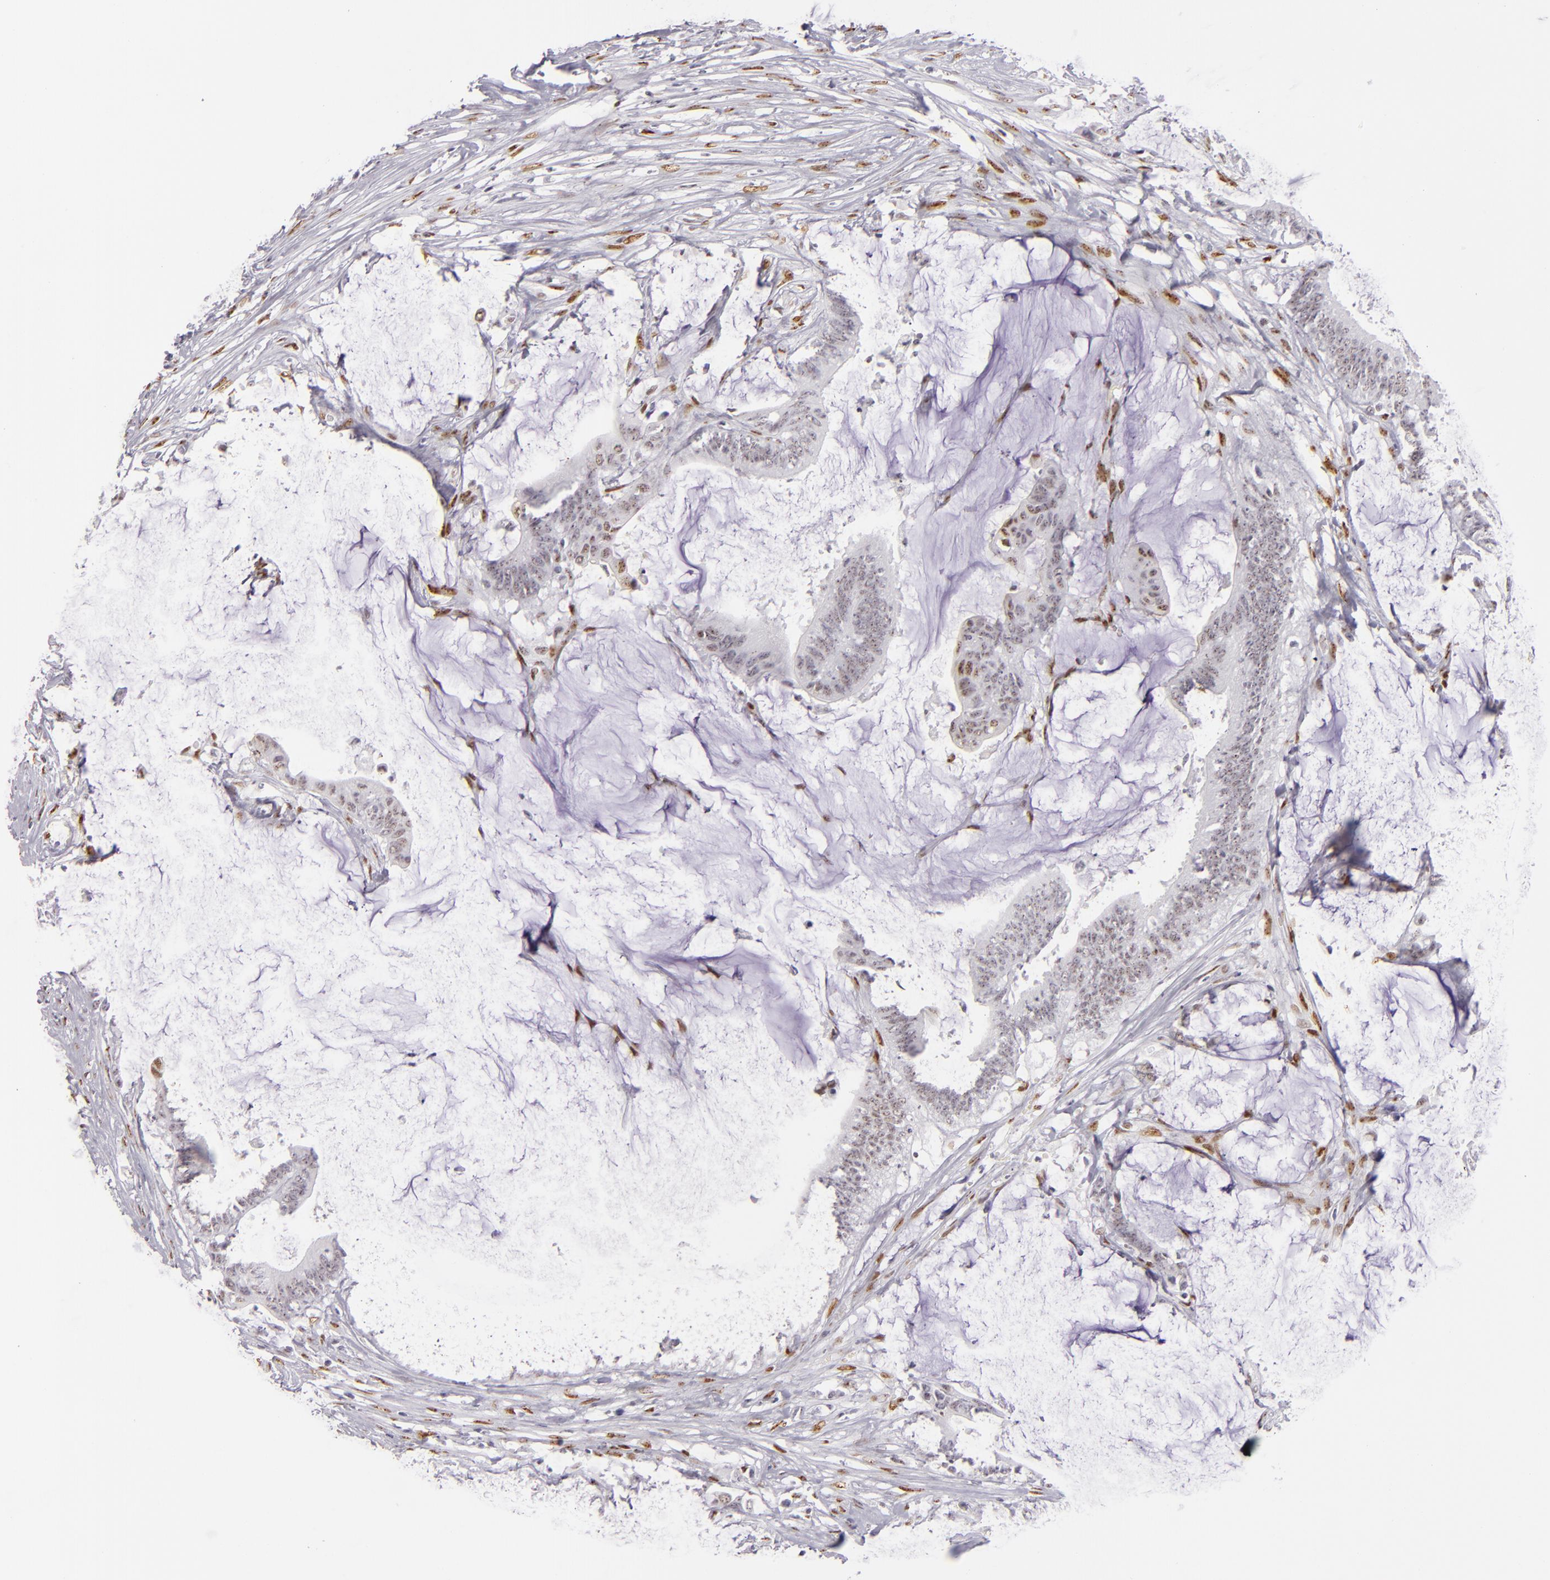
{"staining": {"intensity": "weak", "quantity": "<25%", "location": "nuclear"}, "tissue": "colorectal cancer", "cell_type": "Tumor cells", "image_type": "cancer", "snomed": [{"axis": "morphology", "description": "Adenocarcinoma, NOS"}, {"axis": "topography", "description": "Rectum"}], "caption": "An image of colorectal adenocarcinoma stained for a protein reveals no brown staining in tumor cells.", "gene": "TOP3A", "patient": {"sex": "female", "age": 66}}